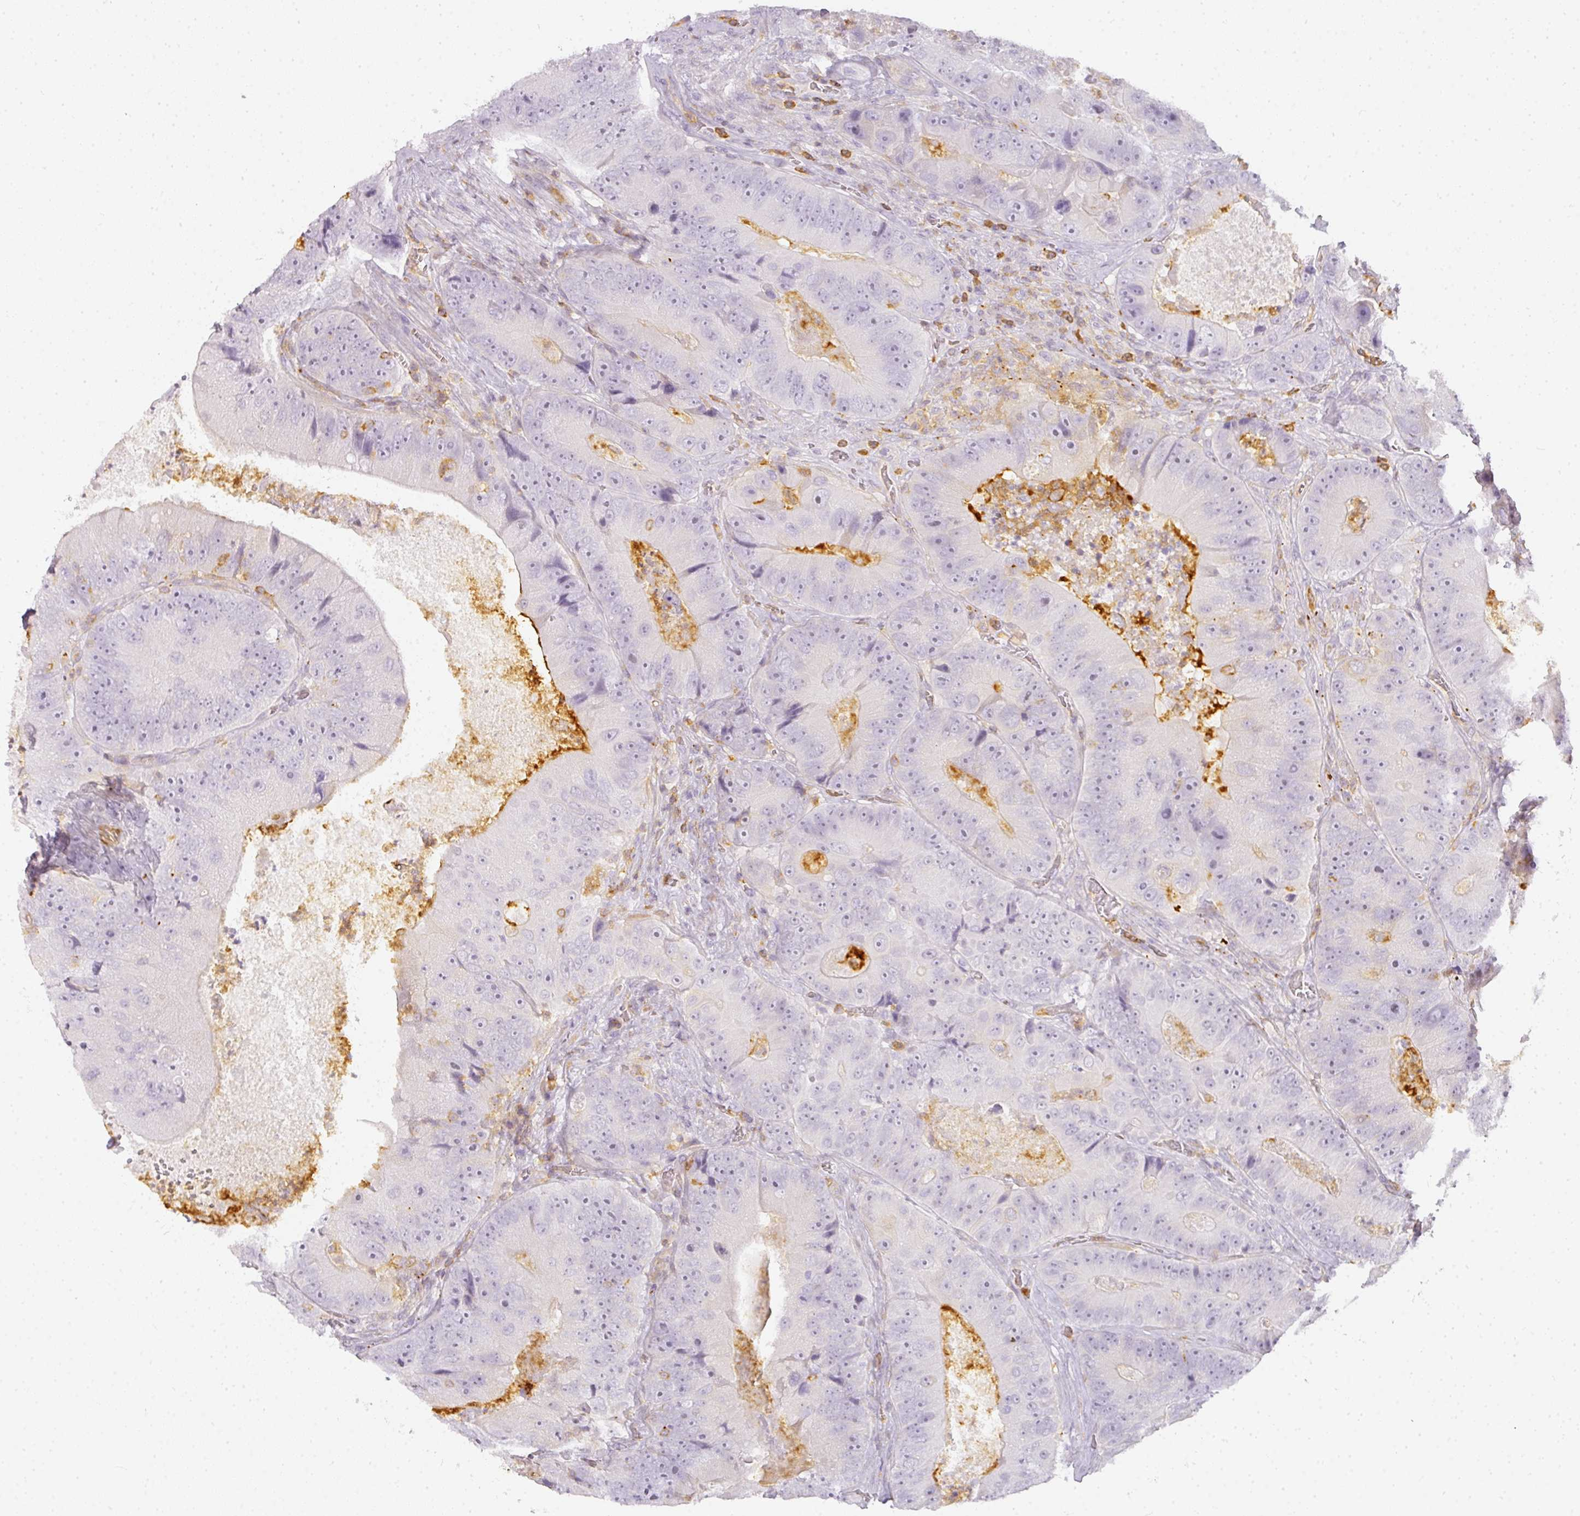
{"staining": {"intensity": "negative", "quantity": "none", "location": "none"}, "tissue": "colorectal cancer", "cell_type": "Tumor cells", "image_type": "cancer", "snomed": [{"axis": "morphology", "description": "Adenocarcinoma, NOS"}, {"axis": "topography", "description": "Colon"}], "caption": "Immunohistochemical staining of human colorectal cancer (adenocarcinoma) shows no significant expression in tumor cells.", "gene": "TMEM42", "patient": {"sex": "female", "age": 86}}